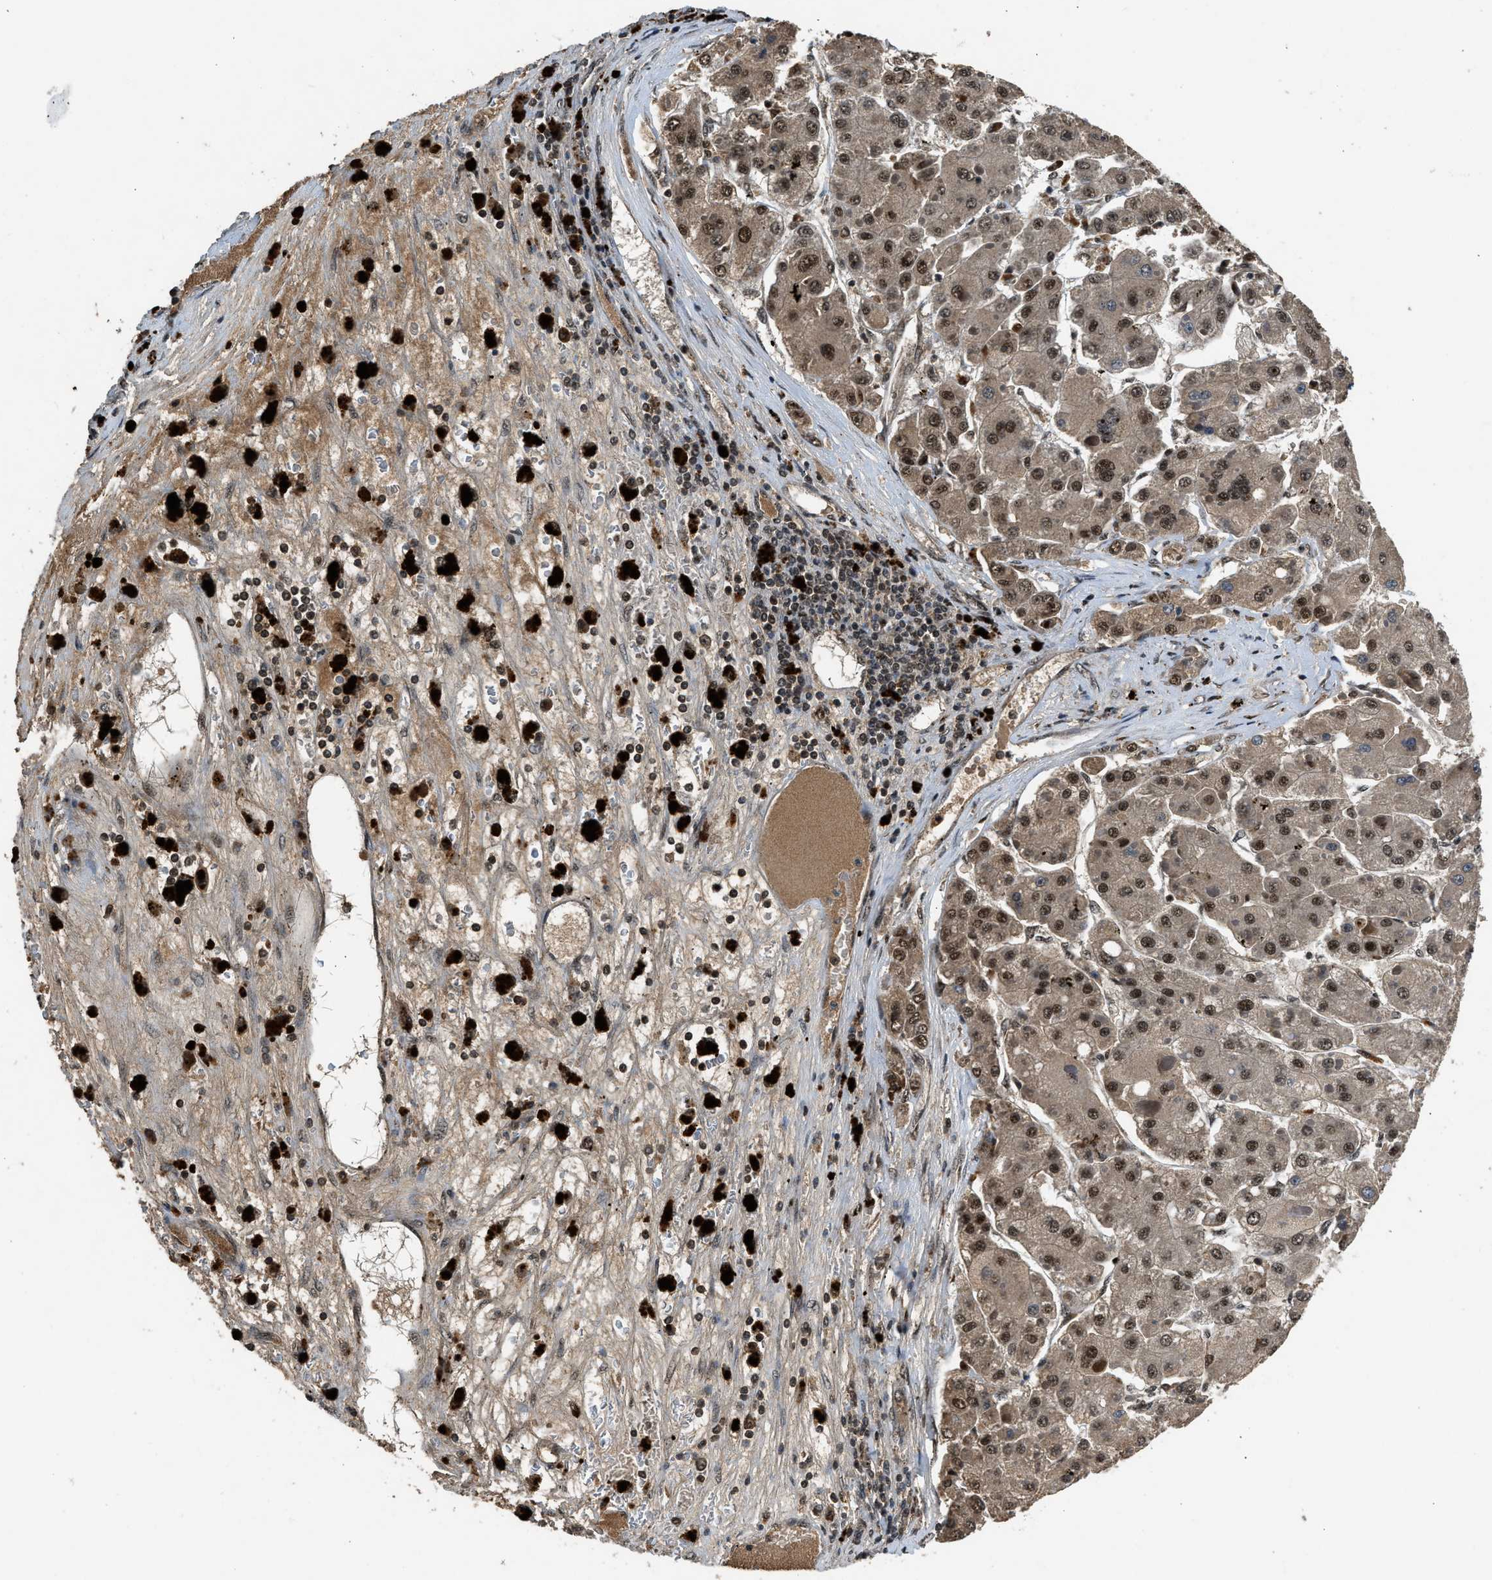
{"staining": {"intensity": "moderate", "quantity": ">75%", "location": "cytoplasmic/membranous,nuclear"}, "tissue": "liver cancer", "cell_type": "Tumor cells", "image_type": "cancer", "snomed": [{"axis": "morphology", "description": "Carcinoma, Hepatocellular, NOS"}, {"axis": "topography", "description": "Liver"}], "caption": "Liver cancer stained with DAB immunohistochemistry reveals medium levels of moderate cytoplasmic/membranous and nuclear expression in about >75% of tumor cells.", "gene": "SLC15A4", "patient": {"sex": "female", "age": 73}}